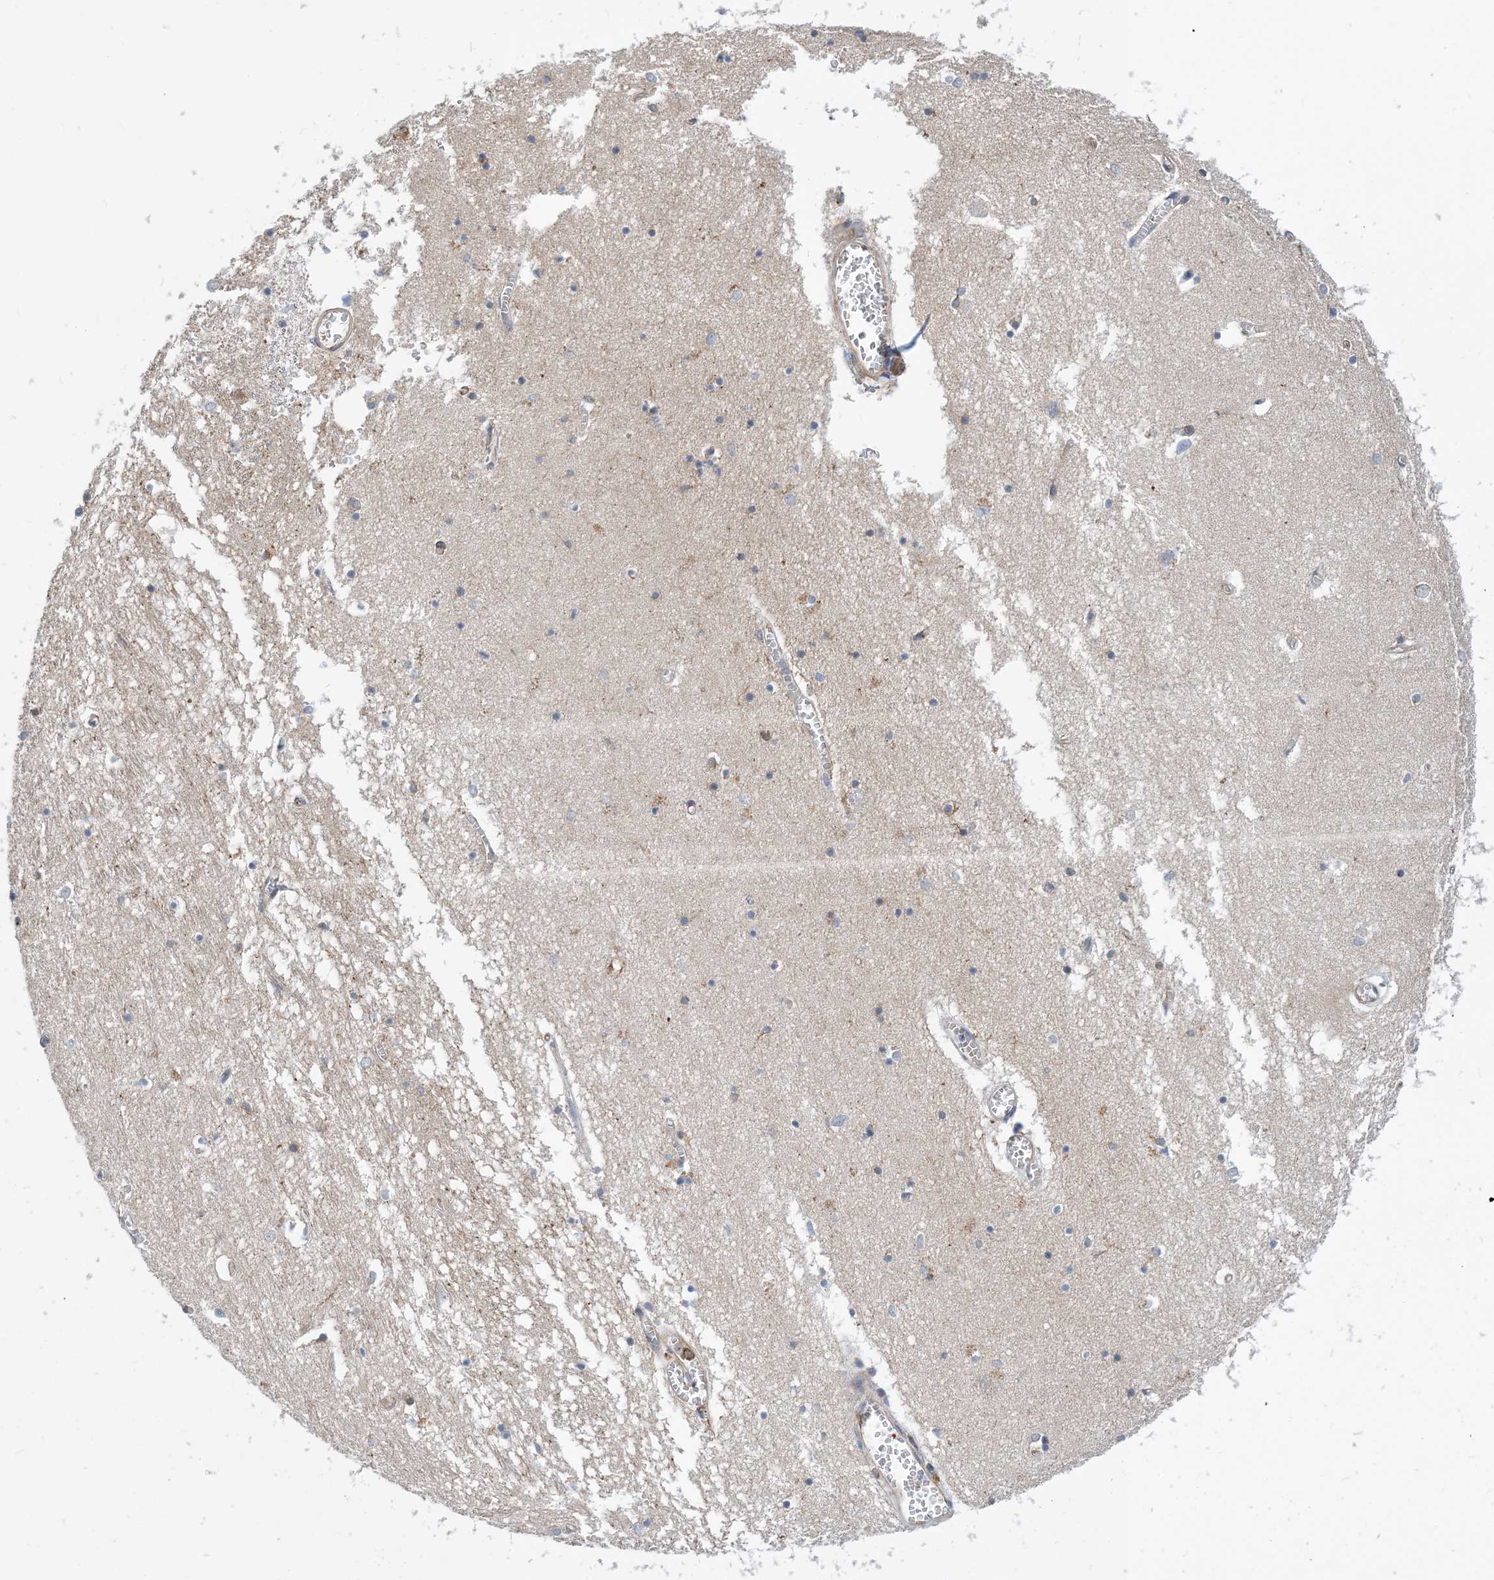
{"staining": {"intensity": "negative", "quantity": "none", "location": "none"}, "tissue": "hippocampus", "cell_type": "Glial cells", "image_type": "normal", "snomed": [{"axis": "morphology", "description": "Normal tissue, NOS"}, {"axis": "topography", "description": "Hippocampus"}], "caption": "Immunohistochemistry histopathology image of benign human hippocampus stained for a protein (brown), which demonstrates no positivity in glial cells.", "gene": "DYNC1LI1", "patient": {"sex": "male", "age": 70}}